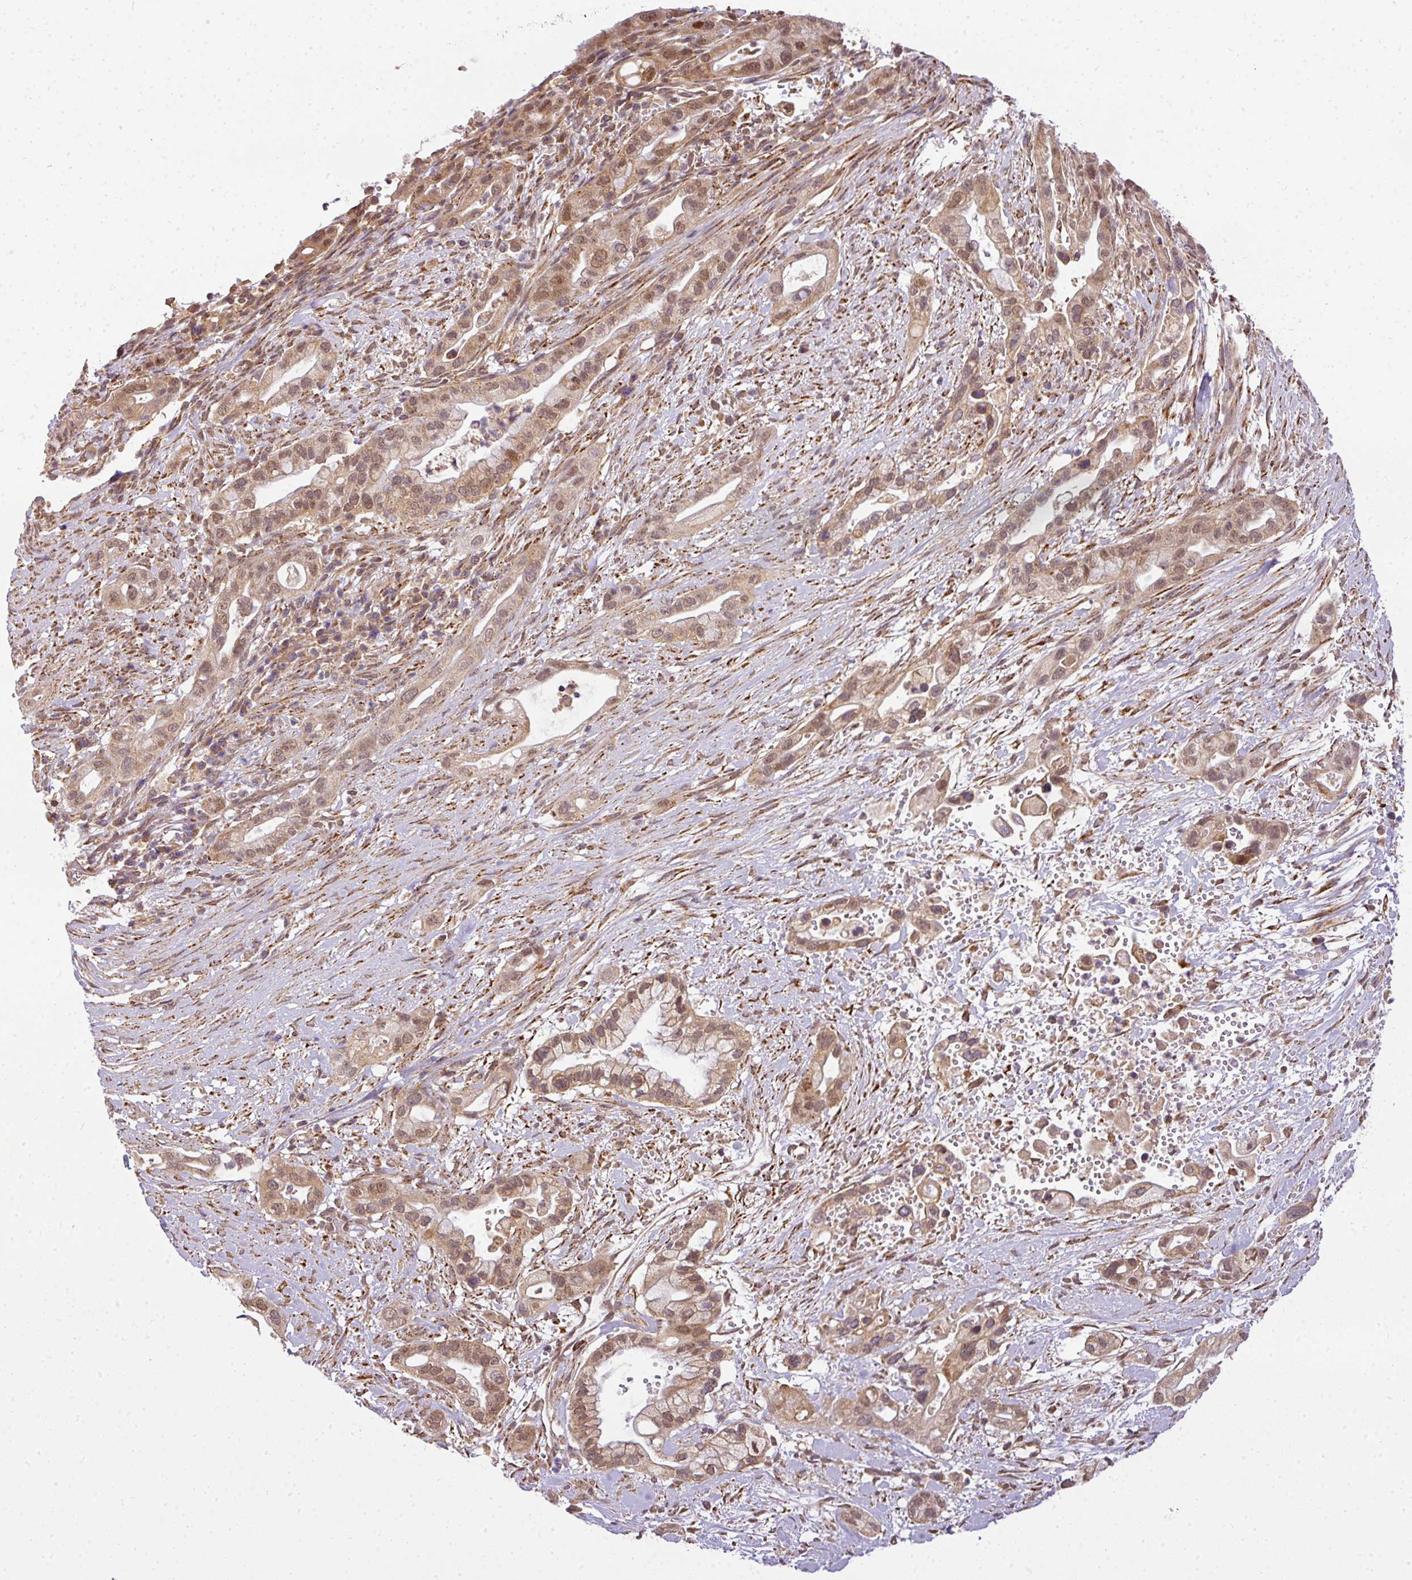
{"staining": {"intensity": "moderate", "quantity": ">75%", "location": "cytoplasmic/membranous,nuclear"}, "tissue": "pancreatic cancer", "cell_type": "Tumor cells", "image_type": "cancer", "snomed": [{"axis": "morphology", "description": "Adenocarcinoma, NOS"}, {"axis": "topography", "description": "Pancreas"}], "caption": "Immunohistochemistry (IHC) histopathology image of neoplastic tissue: pancreatic cancer stained using immunohistochemistry demonstrates medium levels of moderate protein expression localized specifically in the cytoplasmic/membranous and nuclear of tumor cells, appearing as a cytoplasmic/membranous and nuclear brown color.", "gene": "C1orf226", "patient": {"sex": "male", "age": 44}}